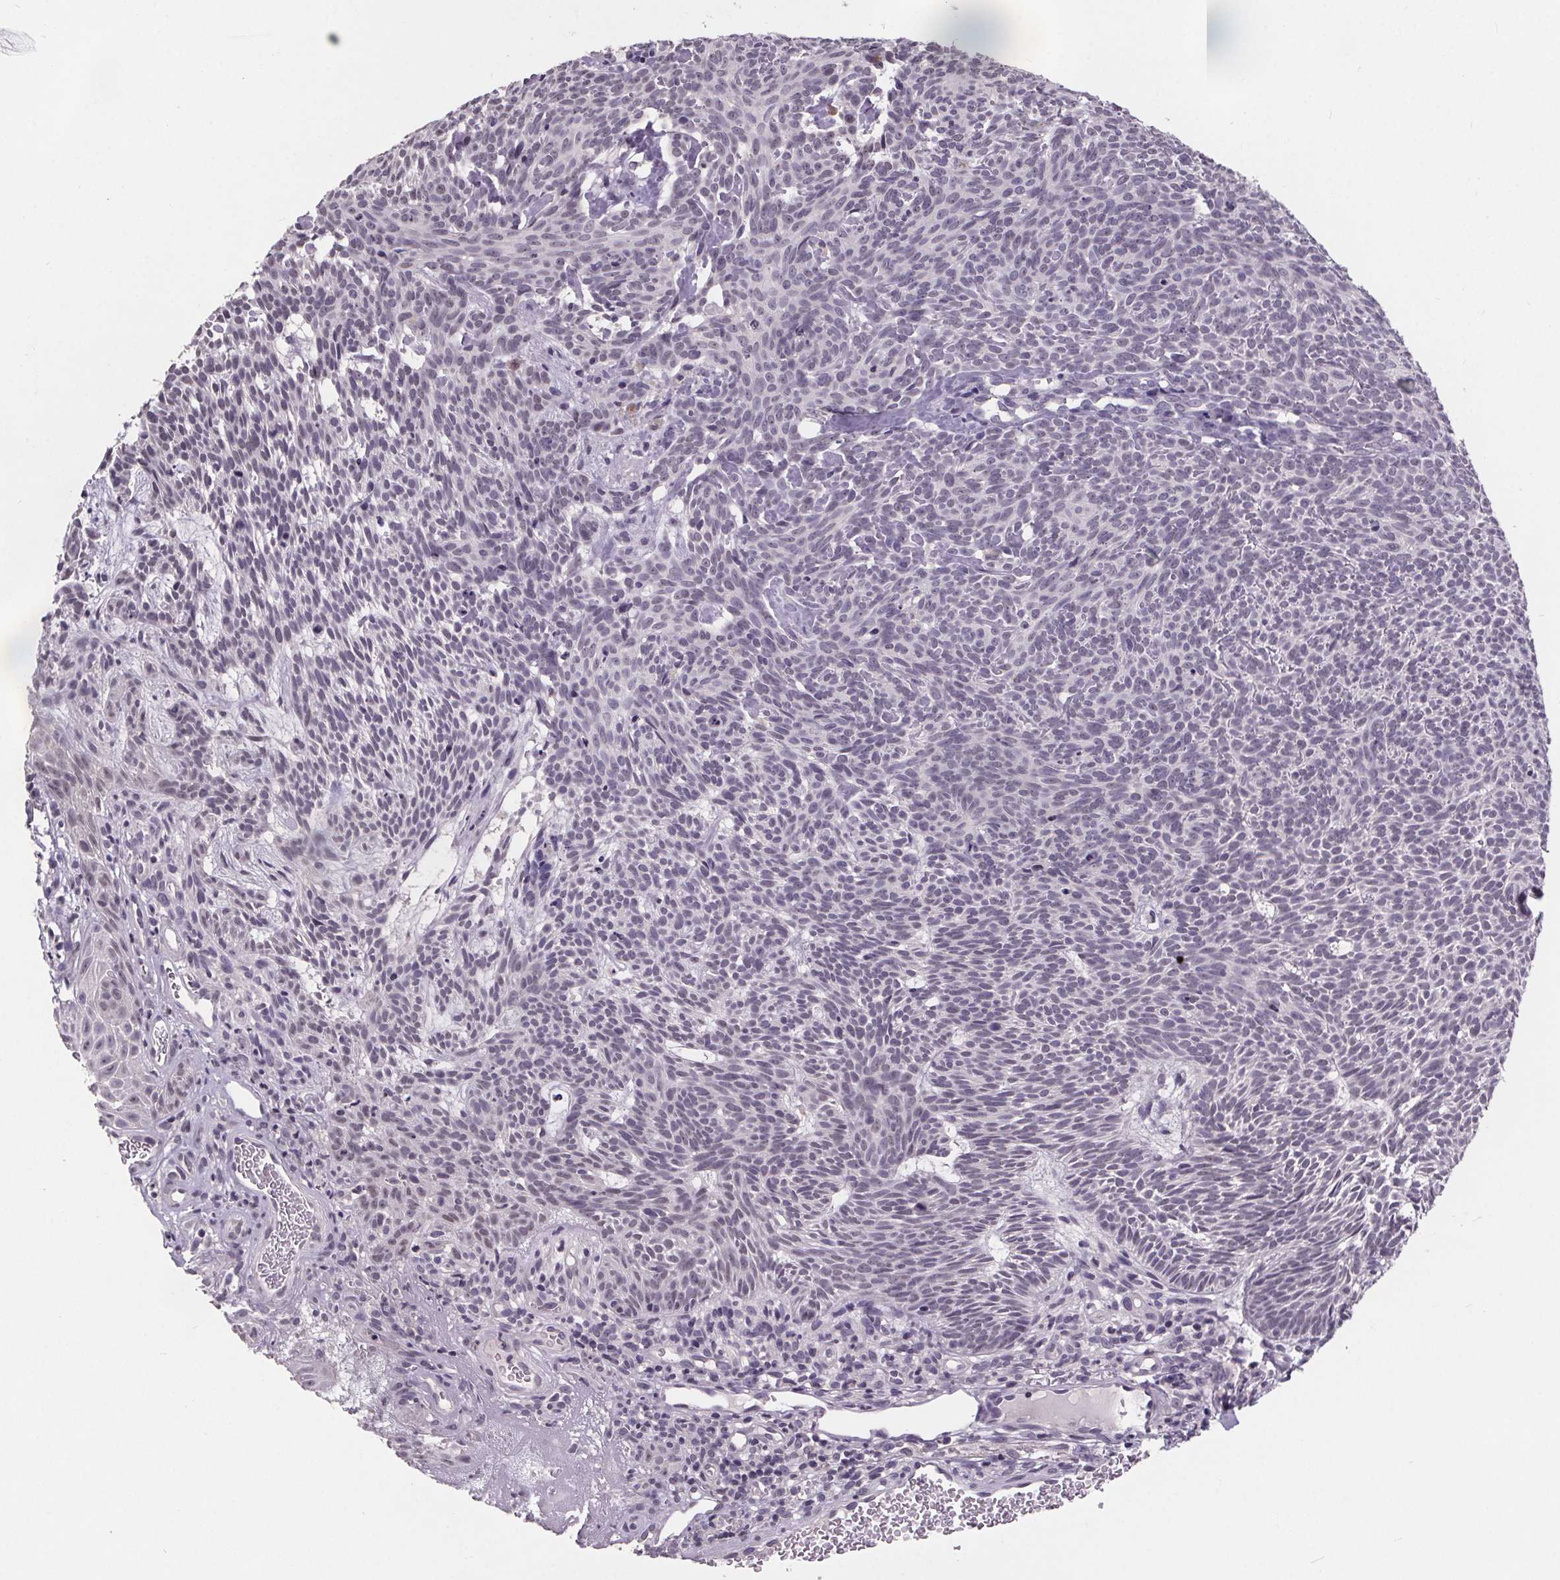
{"staining": {"intensity": "negative", "quantity": "none", "location": "none"}, "tissue": "skin cancer", "cell_type": "Tumor cells", "image_type": "cancer", "snomed": [{"axis": "morphology", "description": "Basal cell carcinoma"}, {"axis": "topography", "description": "Skin"}], "caption": "DAB immunohistochemical staining of human skin basal cell carcinoma demonstrates no significant expression in tumor cells.", "gene": "NKX6-1", "patient": {"sex": "male", "age": 59}}